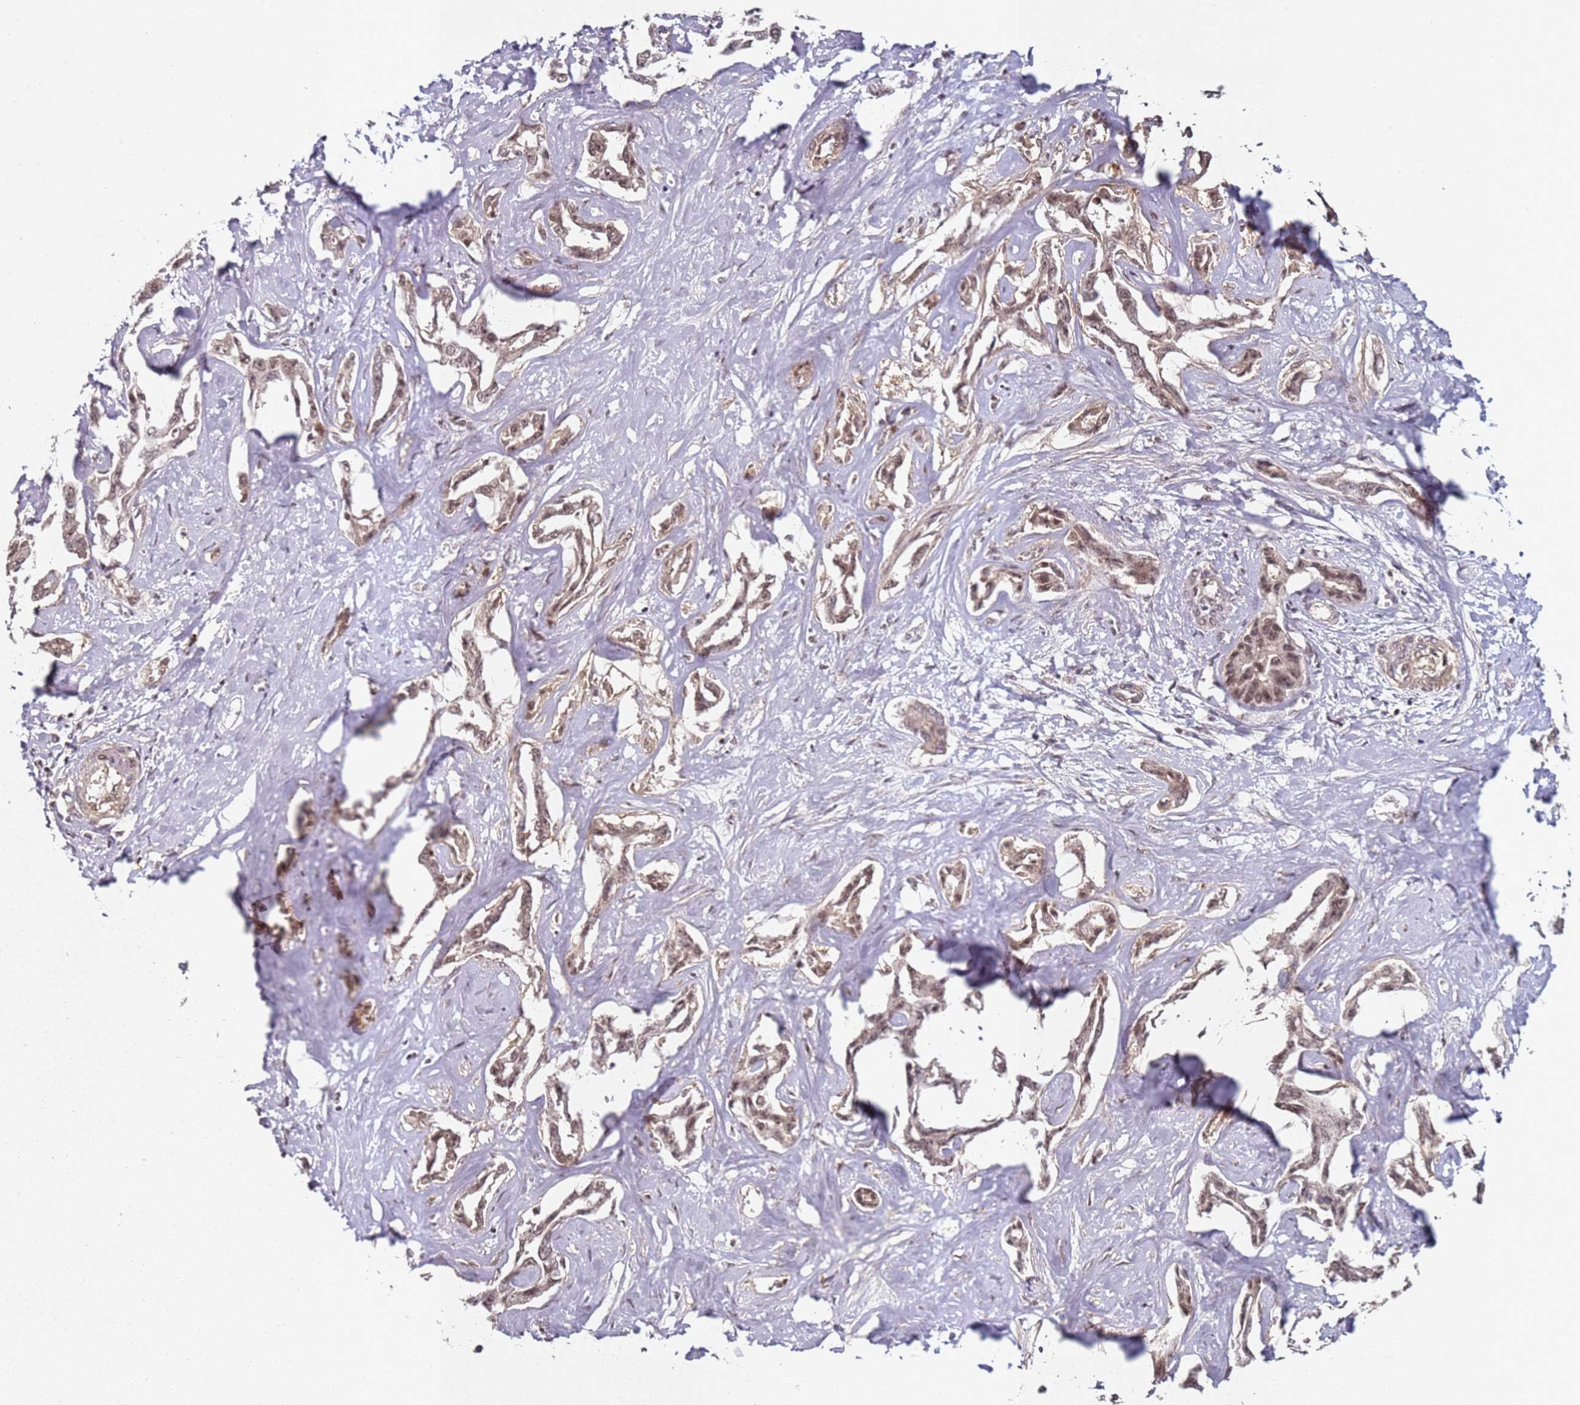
{"staining": {"intensity": "weak", "quantity": ">75%", "location": "cytoplasmic/membranous,nuclear"}, "tissue": "liver cancer", "cell_type": "Tumor cells", "image_type": "cancer", "snomed": [{"axis": "morphology", "description": "Cholangiocarcinoma"}, {"axis": "topography", "description": "Liver"}], "caption": "Immunohistochemical staining of human liver cholangiocarcinoma exhibits low levels of weak cytoplasmic/membranous and nuclear protein staining in approximately >75% of tumor cells. (IHC, brightfield microscopy, high magnification).", "gene": "ATF6B", "patient": {"sex": "male", "age": 59}}